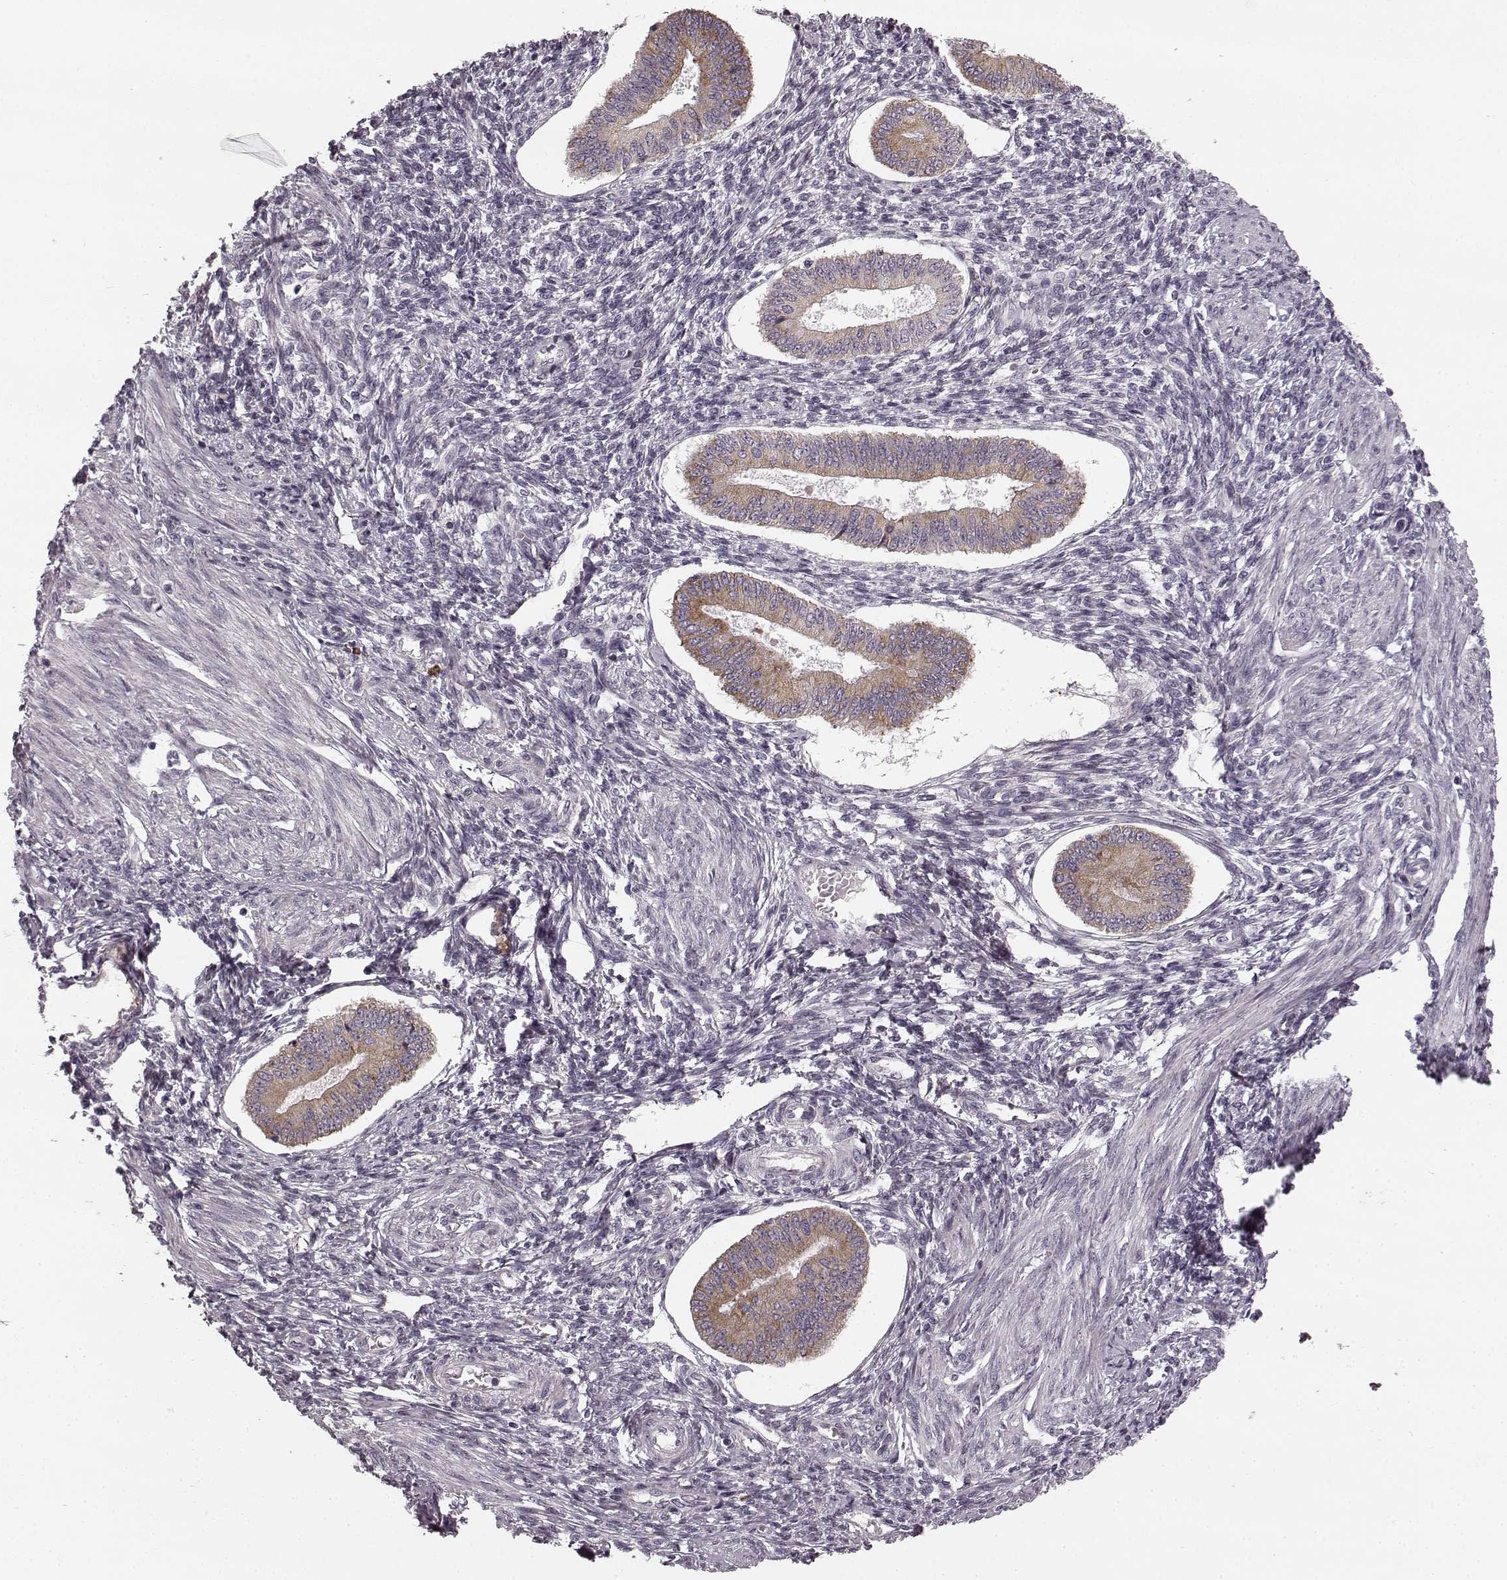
{"staining": {"intensity": "negative", "quantity": "none", "location": "none"}, "tissue": "endometrium", "cell_type": "Cells in endometrial stroma", "image_type": "normal", "snomed": [{"axis": "morphology", "description": "Normal tissue, NOS"}, {"axis": "topography", "description": "Endometrium"}], "caption": "High power microscopy micrograph of an immunohistochemistry (IHC) photomicrograph of unremarkable endometrium, revealing no significant positivity in cells in endometrial stroma. Brightfield microscopy of IHC stained with DAB (brown) and hematoxylin (blue), captured at high magnification.", "gene": "FAM234B", "patient": {"sex": "female", "age": 42}}